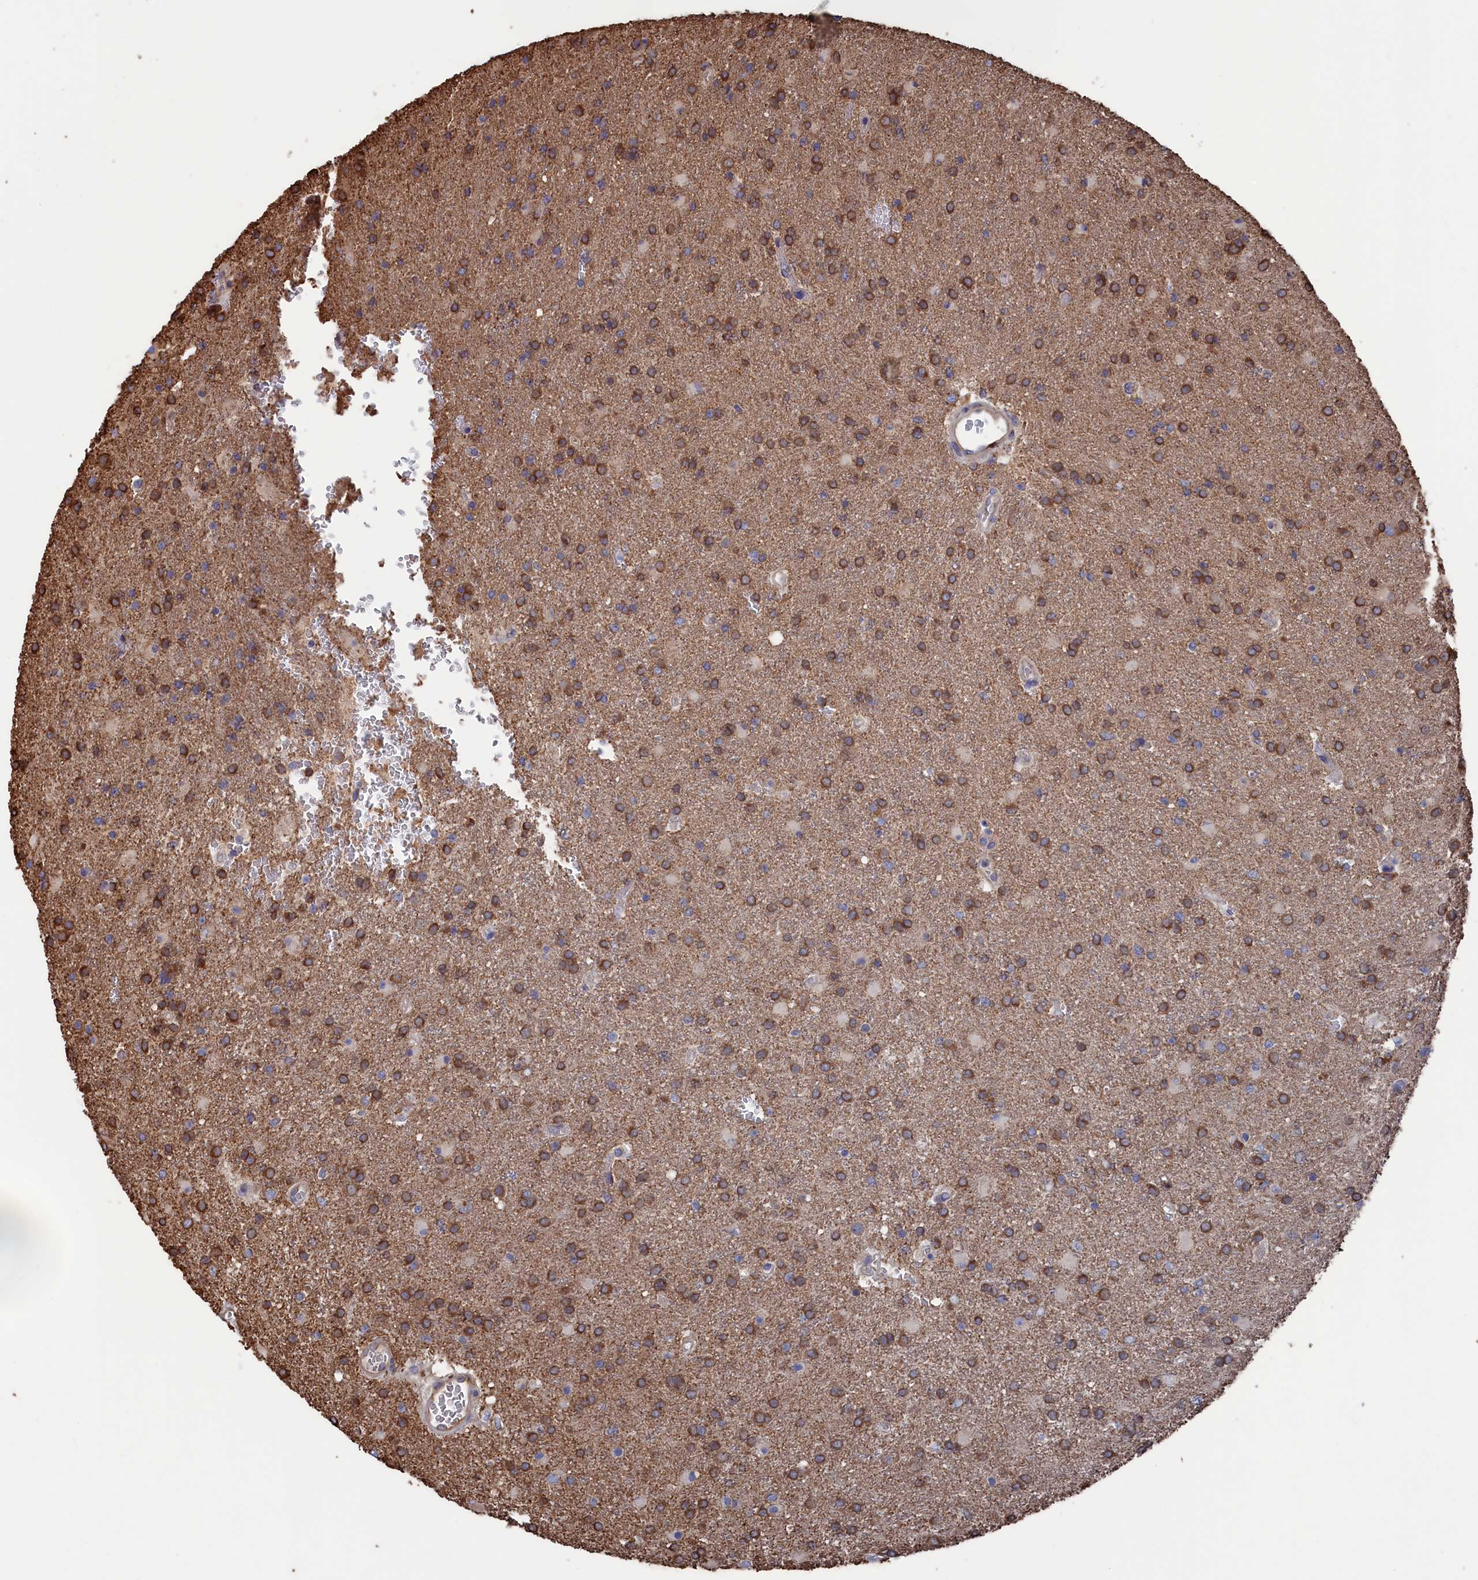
{"staining": {"intensity": "moderate", "quantity": ">75%", "location": "cytoplasmic/membranous"}, "tissue": "glioma", "cell_type": "Tumor cells", "image_type": "cancer", "snomed": [{"axis": "morphology", "description": "Glioma, malignant, High grade"}, {"axis": "topography", "description": "Brain"}], "caption": "Glioma stained with a brown dye demonstrates moderate cytoplasmic/membranous positive staining in approximately >75% of tumor cells.", "gene": "NUTF2", "patient": {"sex": "female", "age": 74}}